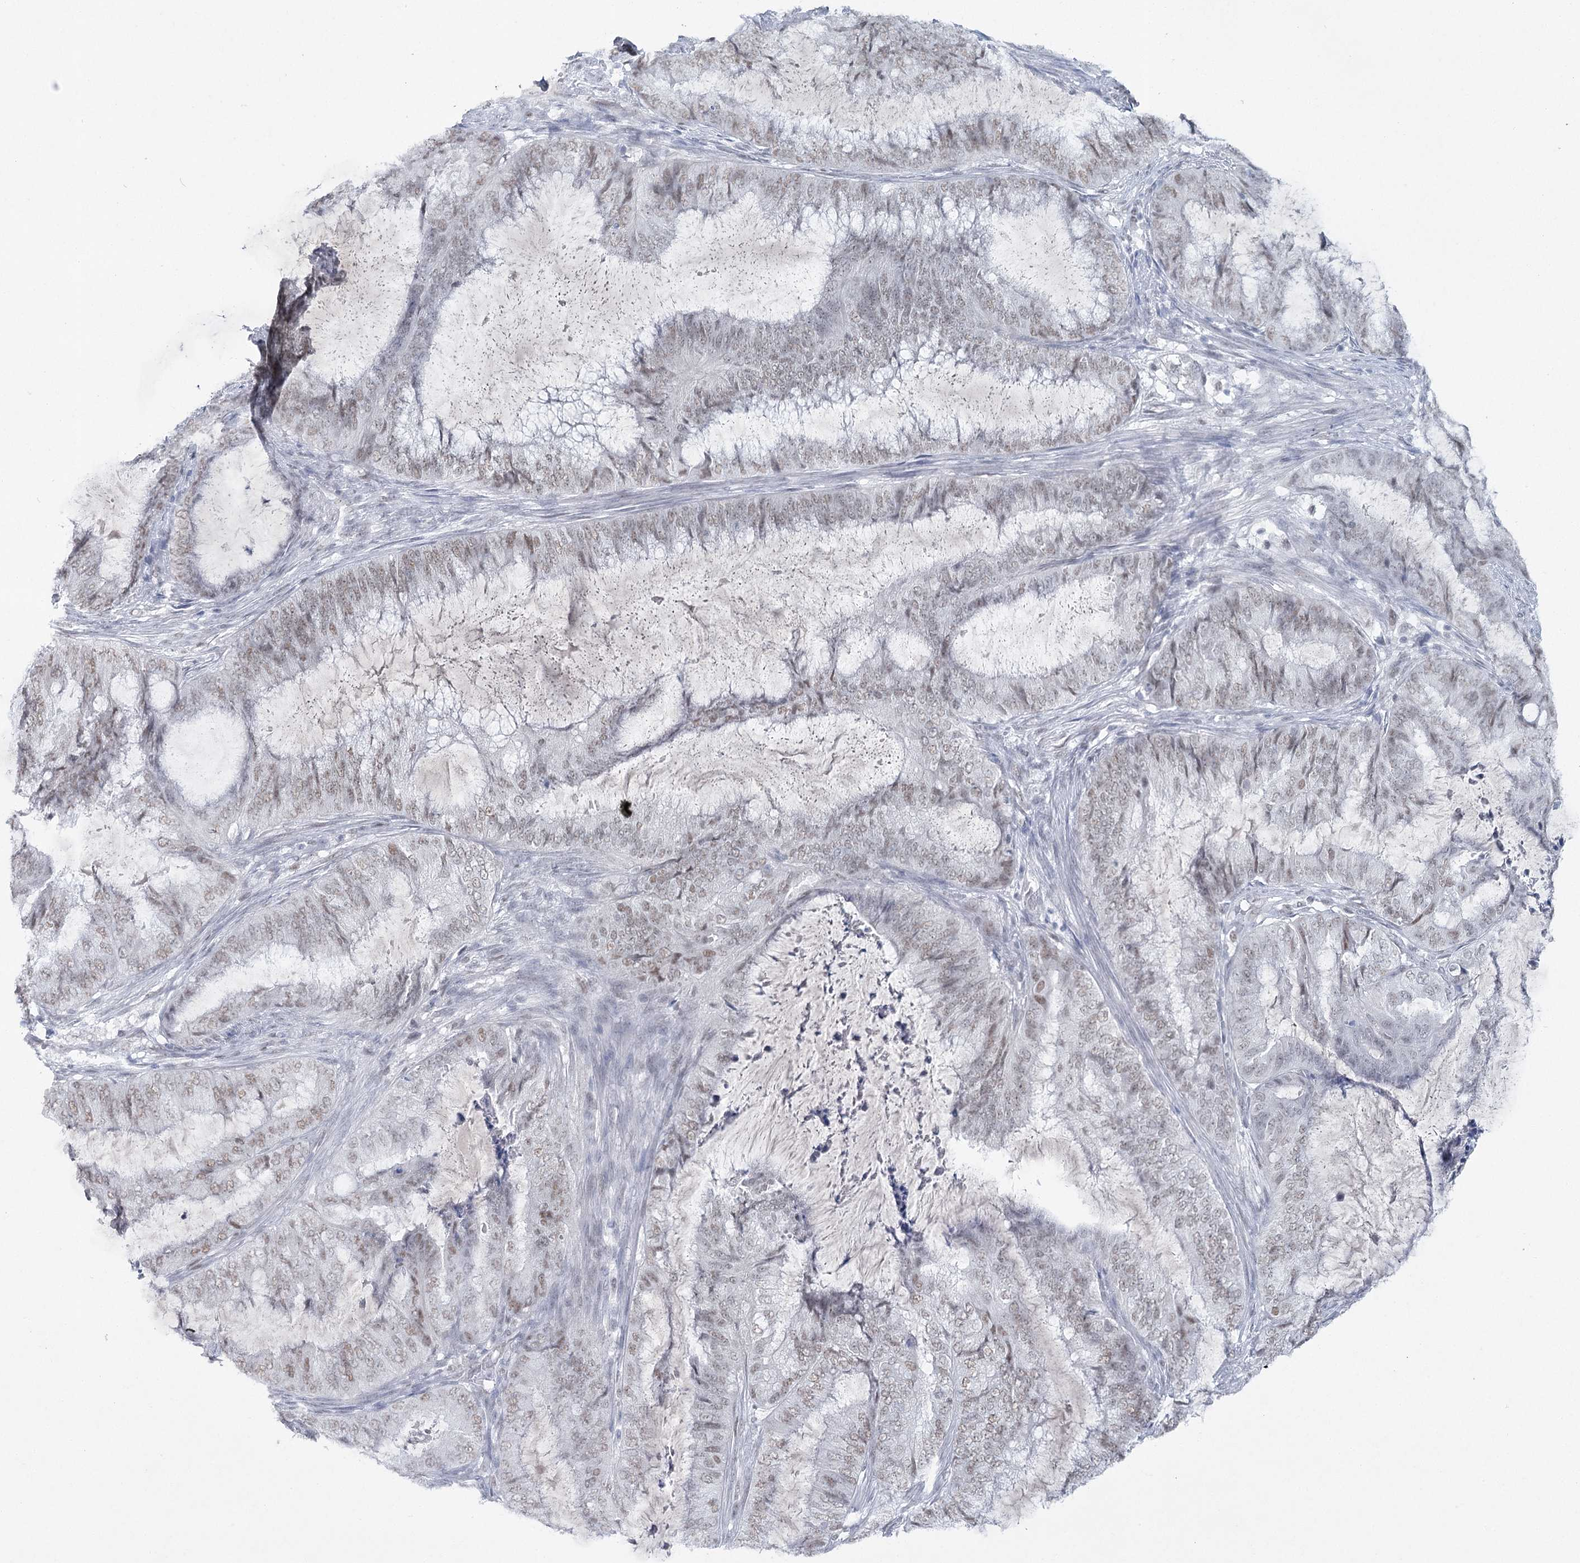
{"staining": {"intensity": "weak", "quantity": ">75%", "location": "nuclear"}, "tissue": "endometrial cancer", "cell_type": "Tumor cells", "image_type": "cancer", "snomed": [{"axis": "morphology", "description": "Adenocarcinoma, NOS"}, {"axis": "topography", "description": "Endometrium"}], "caption": "Immunohistochemistry of endometrial cancer shows low levels of weak nuclear expression in approximately >75% of tumor cells.", "gene": "ZC3H8", "patient": {"sex": "female", "age": 51}}